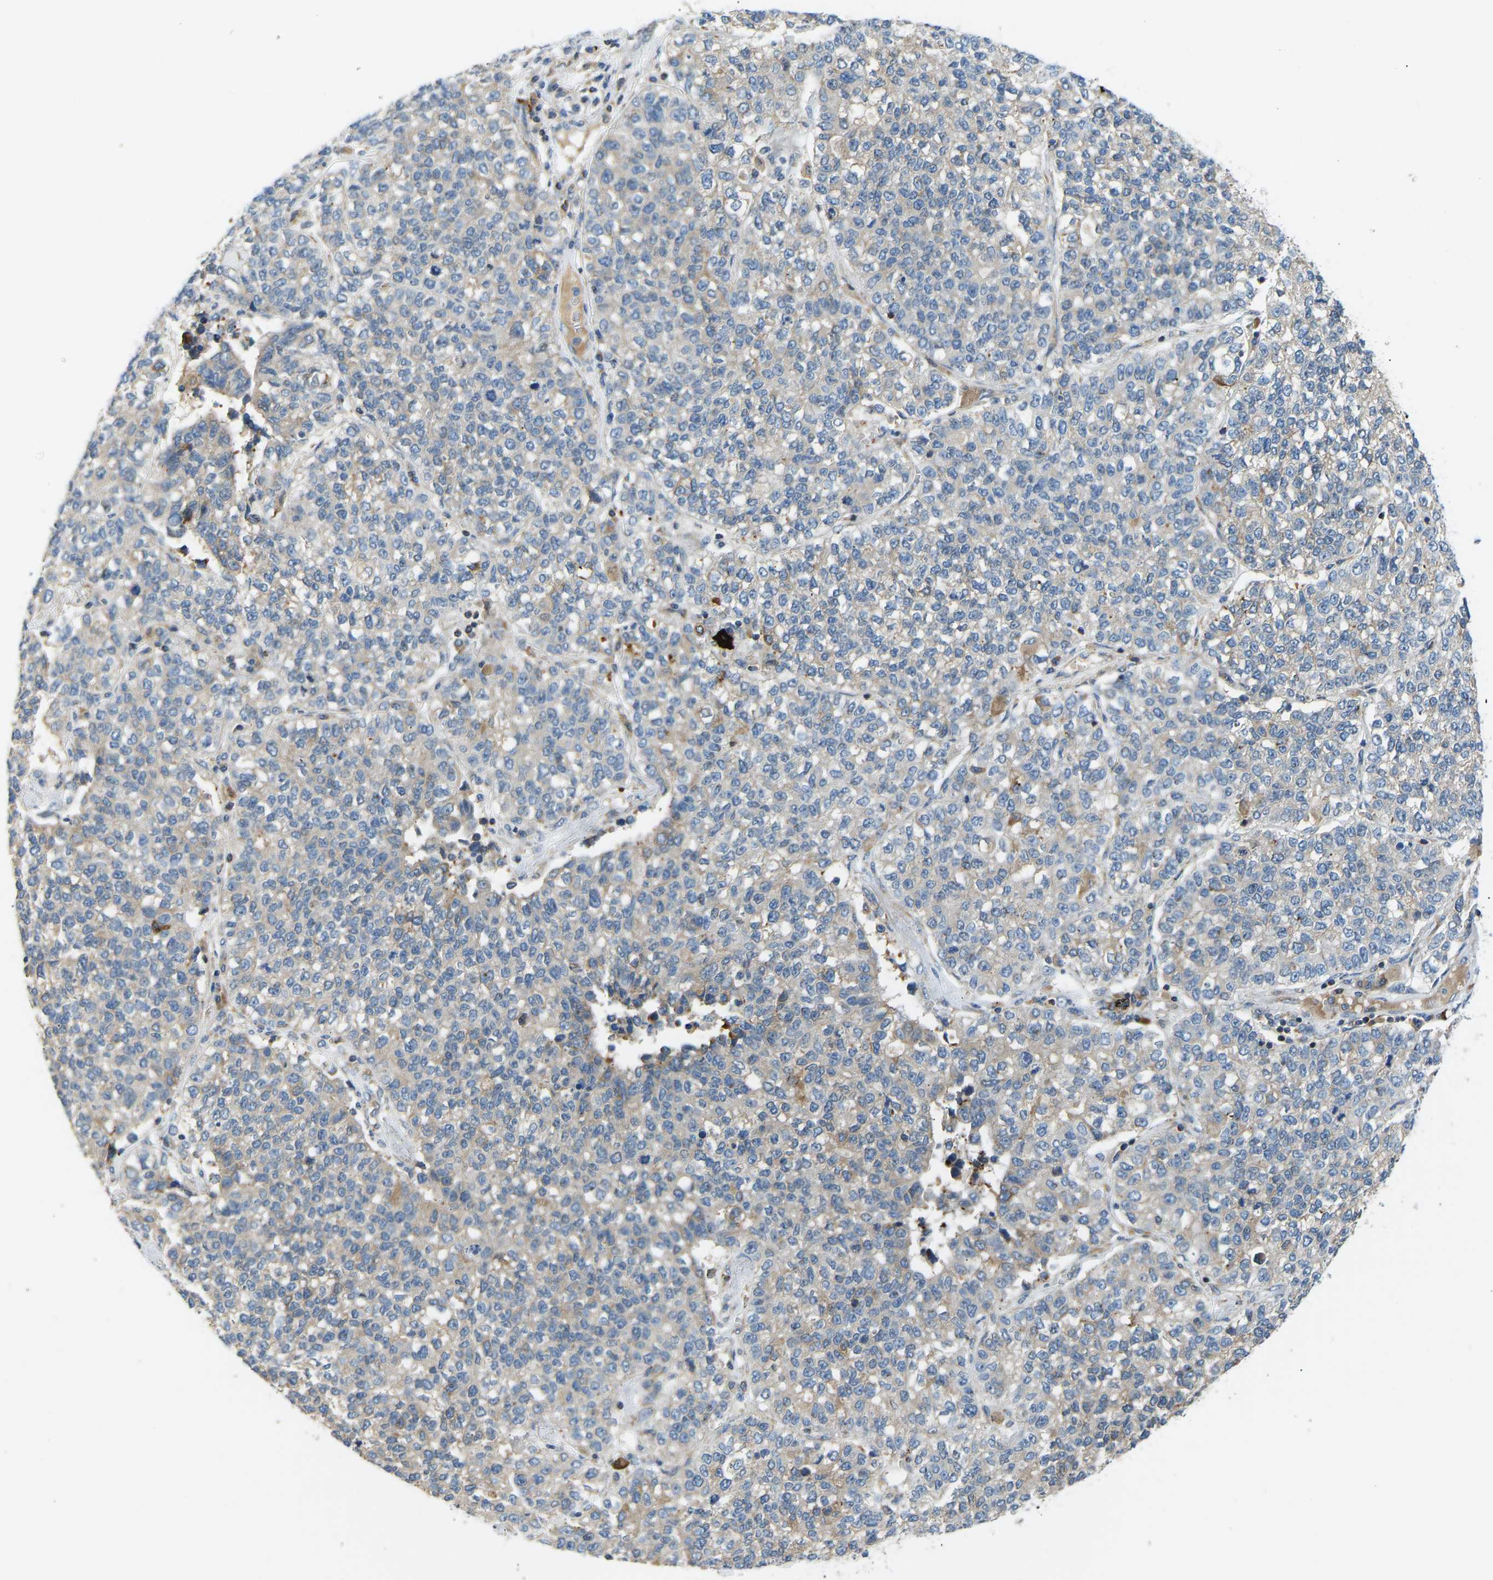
{"staining": {"intensity": "weak", "quantity": "<25%", "location": "cytoplasmic/membranous"}, "tissue": "lung cancer", "cell_type": "Tumor cells", "image_type": "cancer", "snomed": [{"axis": "morphology", "description": "Adenocarcinoma, NOS"}, {"axis": "topography", "description": "Lung"}], "caption": "Immunohistochemistry (IHC) histopathology image of neoplastic tissue: adenocarcinoma (lung) stained with DAB (3,3'-diaminobenzidine) displays no significant protein staining in tumor cells.", "gene": "RBP1", "patient": {"sex": "male", "age": 49}}